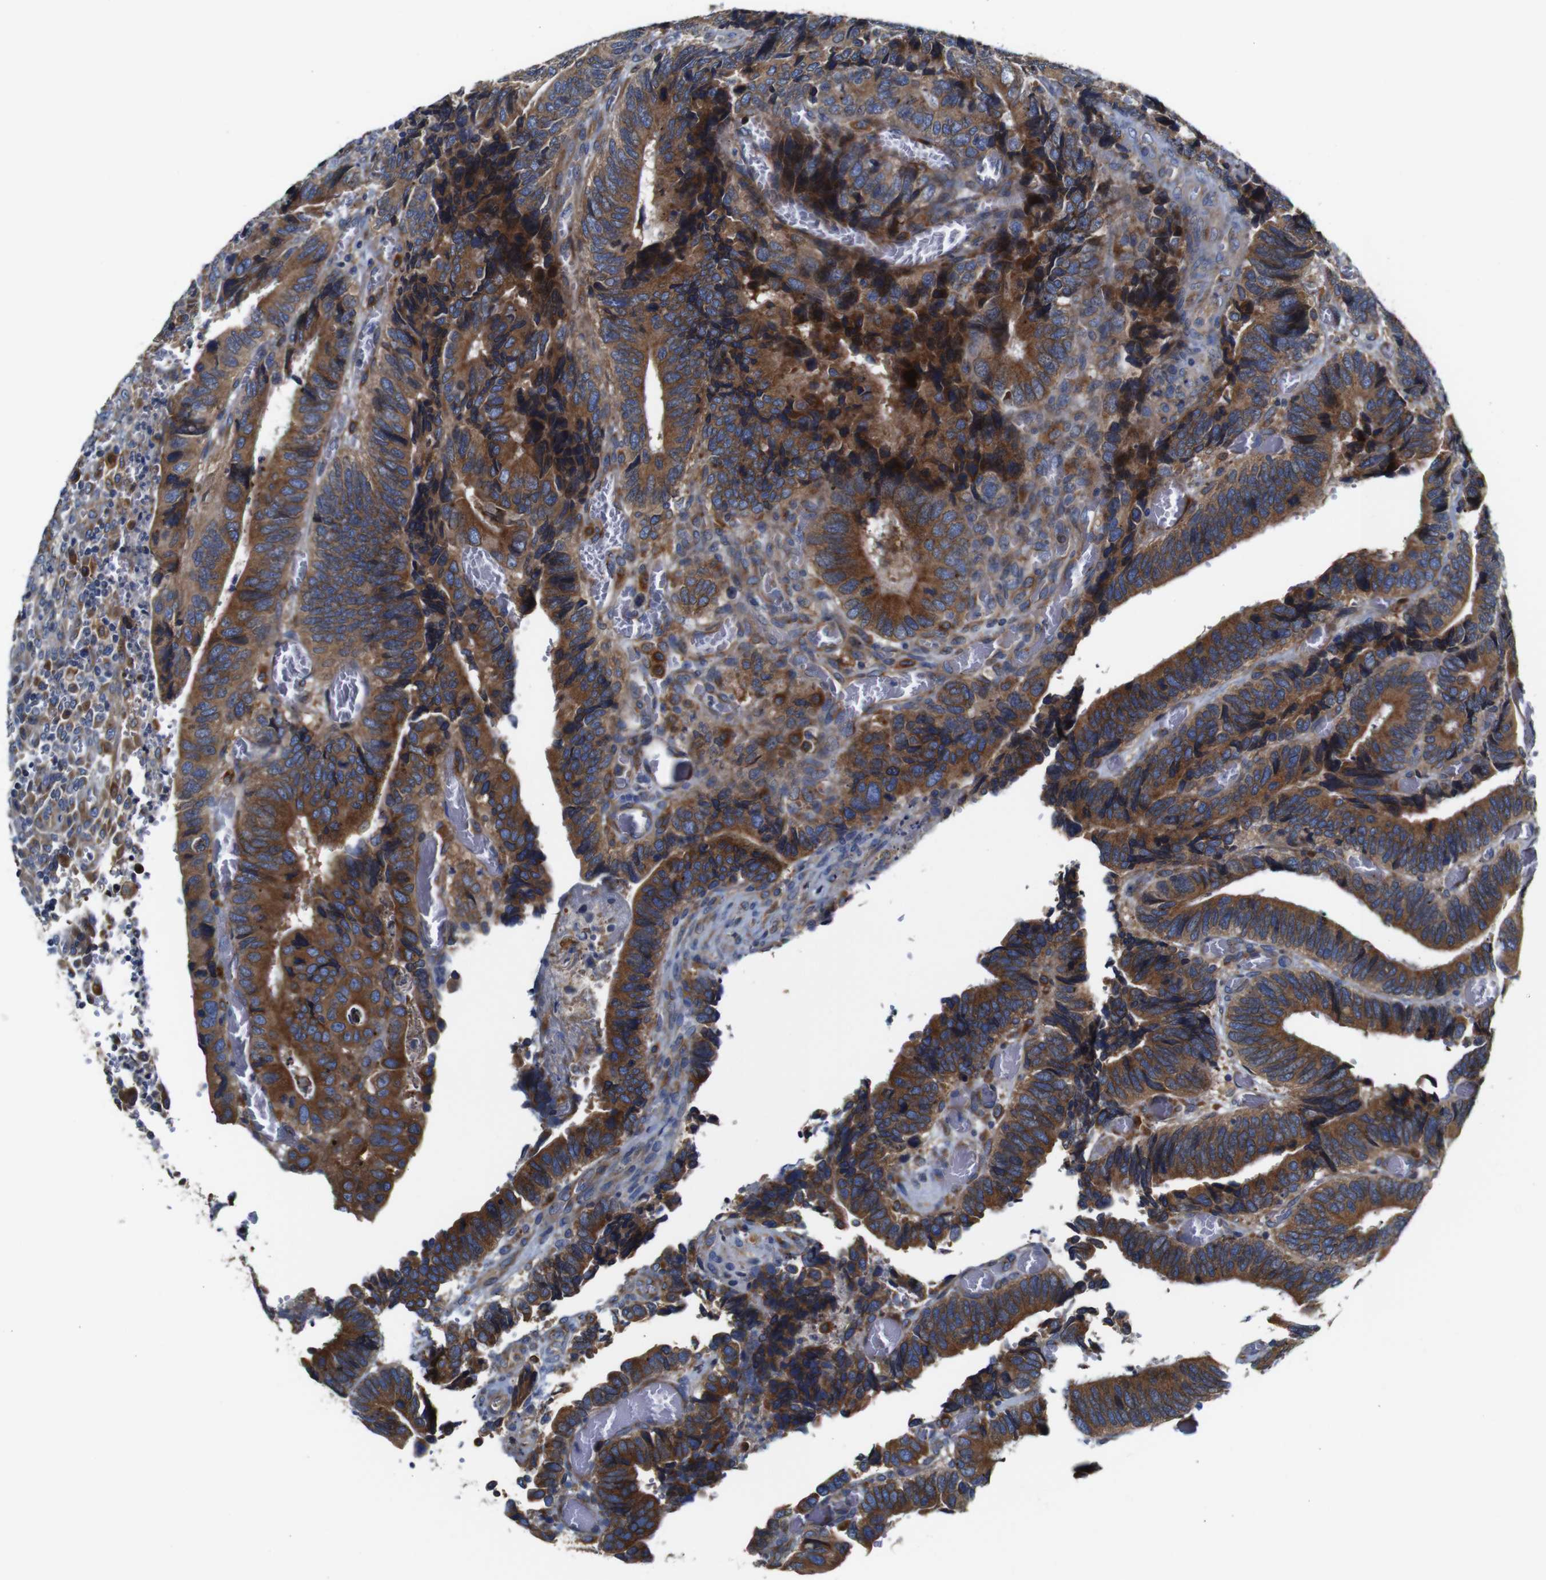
{"staining": {"intensity": "strong", "quantity": "25%-75%", "location": "cytoplasmic/membranous"}, "tissue": "colorectal cancer", "cell_type": "Tumor cells", "image_type": "cancer", "snomed": [{"axis": "morphology", "description": "Adenocarcinoma, NOS"}, {"axis": "topography", "description": "Colon"}], "caption": "IHC of colorectal cancer exhibits high levels of strong cytoplasmic/membranous positivity in approximately 25%-75% of tumor cells. IHC stains the protein of interest in brown and the nuclei are stained blue.", "gene": "CLCC1", "patient": {"sex": "male", "age": 72}}